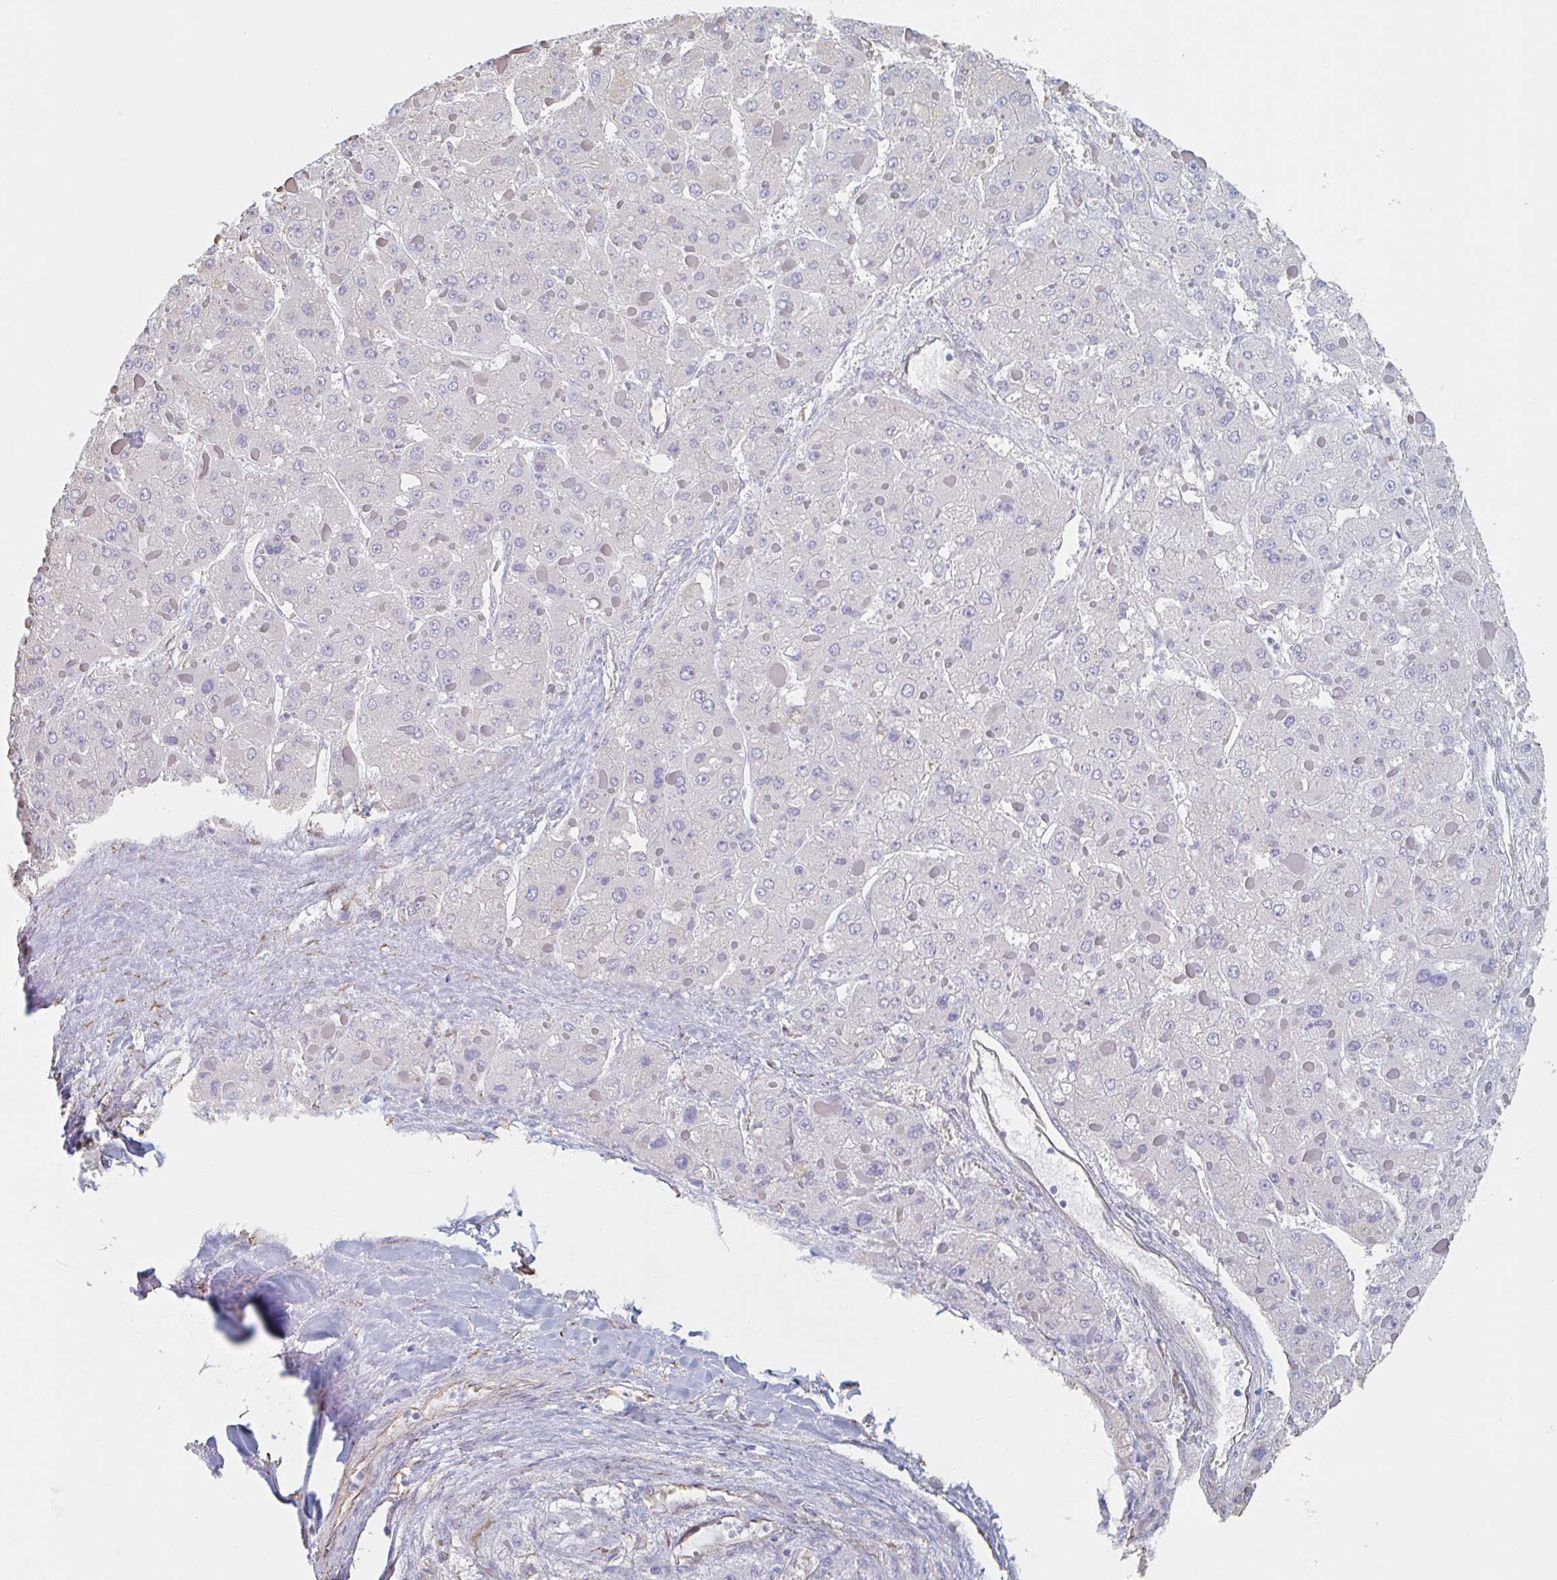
{"staining": {"intensity": "negative", "quantity": "none", "location": "none"}, "tissue": "liver cancer", "cell_type": "Tumor cells", "image_type": "cancer", "snomed": [{"axis": "morphology", "description": "Carcinoma, Hepatocellular, NOS"}, {"axis": "topography", "description": "Liver"}], "caption": "DAB immunohistochemical staining of human hepatocellular carcinoma (liver) demonstrates no significant positivity in tumor cells.", "gene": "RAB5IF", "patient": {"sex": "female", "age": 73}}